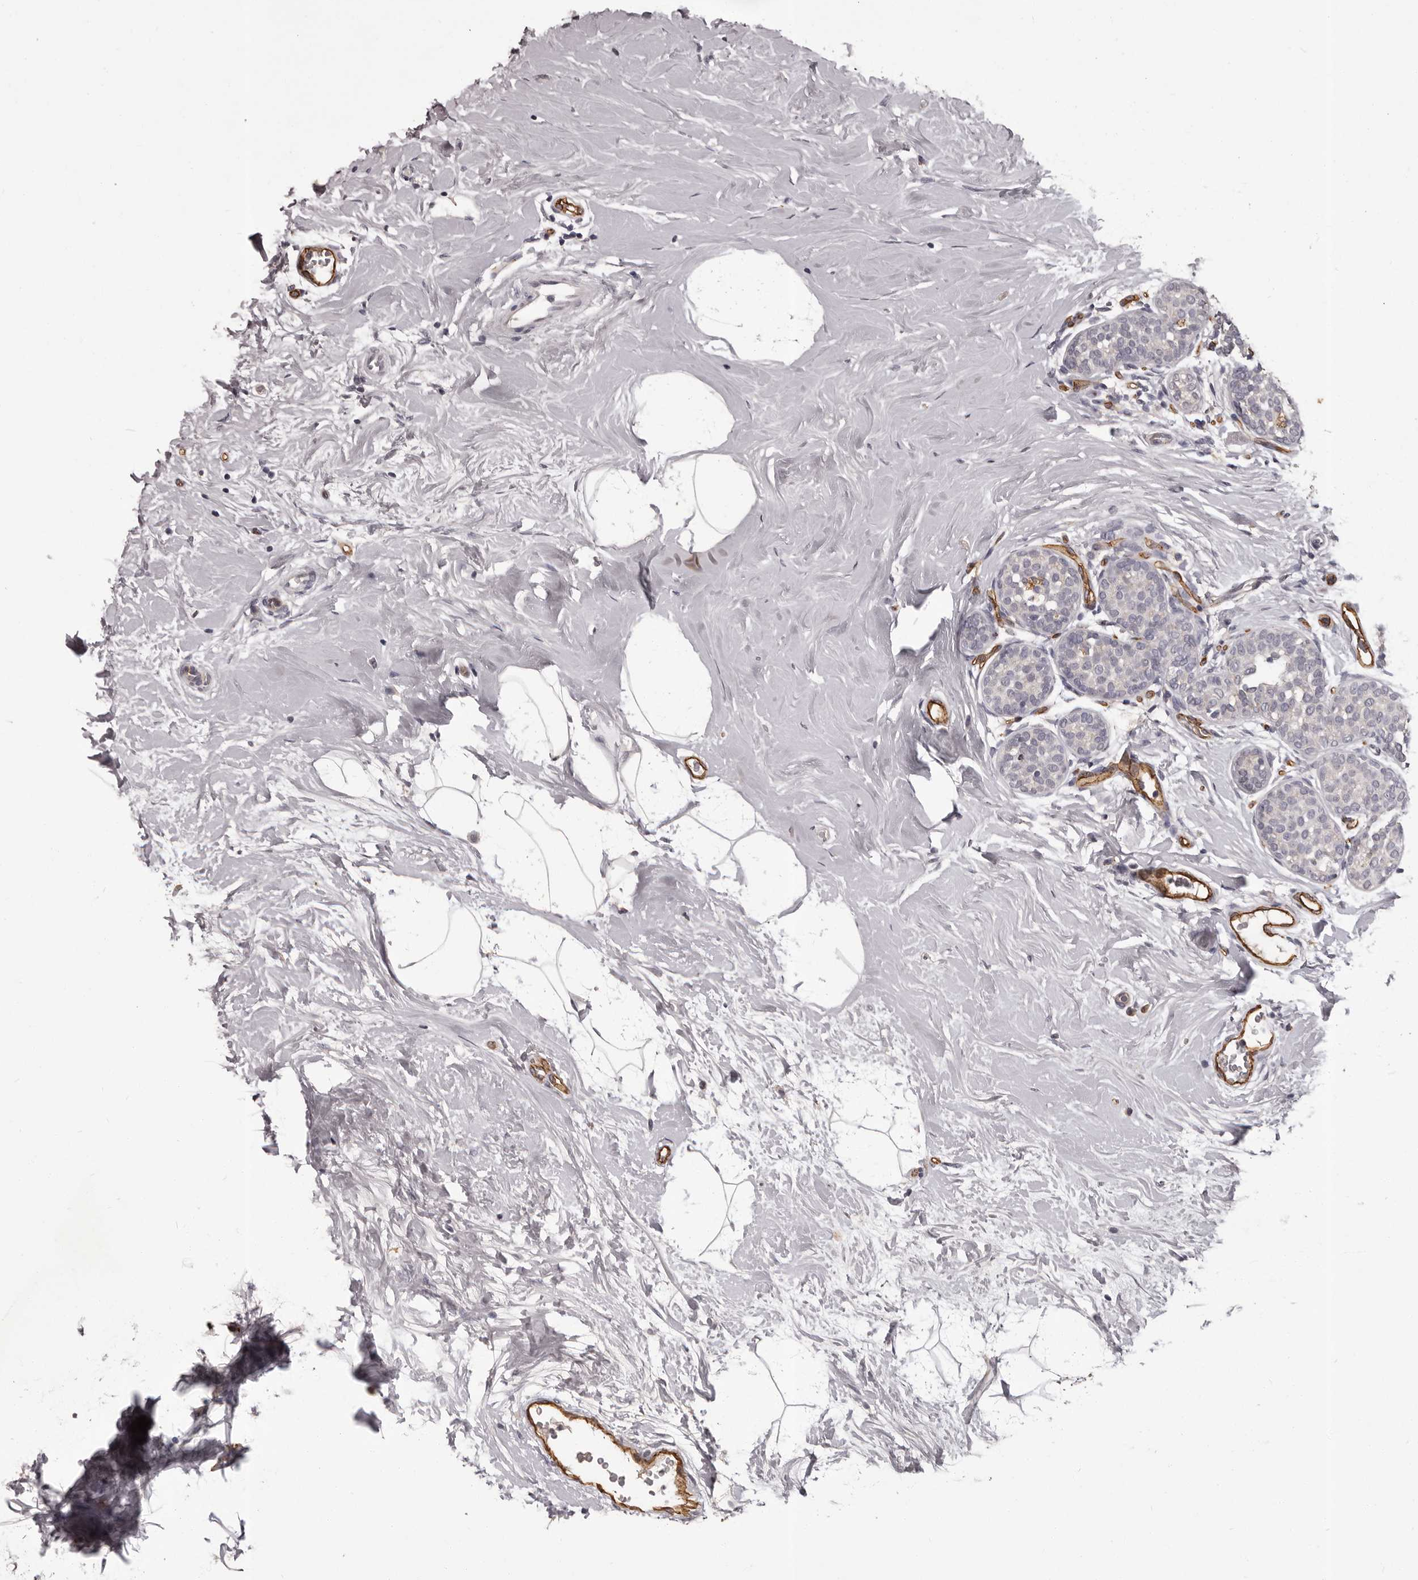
{"staining": {"intensity": "negative", "quantity": "none", "location": "none"}, "tissue": "breast cancer", "cell_type": "Tumor cells", "image_type": "cancer", "snomed": [{"axis": "morphology", "description": "Lobular carcinoma, in situ"}, {"axis": "morphology", "description": "Lobular carcinoma"}, {"axis": "topography", "description": "Breast"}], "caption": "This is a photomicrograph of immunohistochemistry staining of breast lobular carcinoma in situ, which shows no staining in tumor cells. (Brightfield microscopy of DAB immunohistochemistry (IHC) at high magnification).", "gene": "GPR78", "patient": {"sex": "female", "age": 41}}